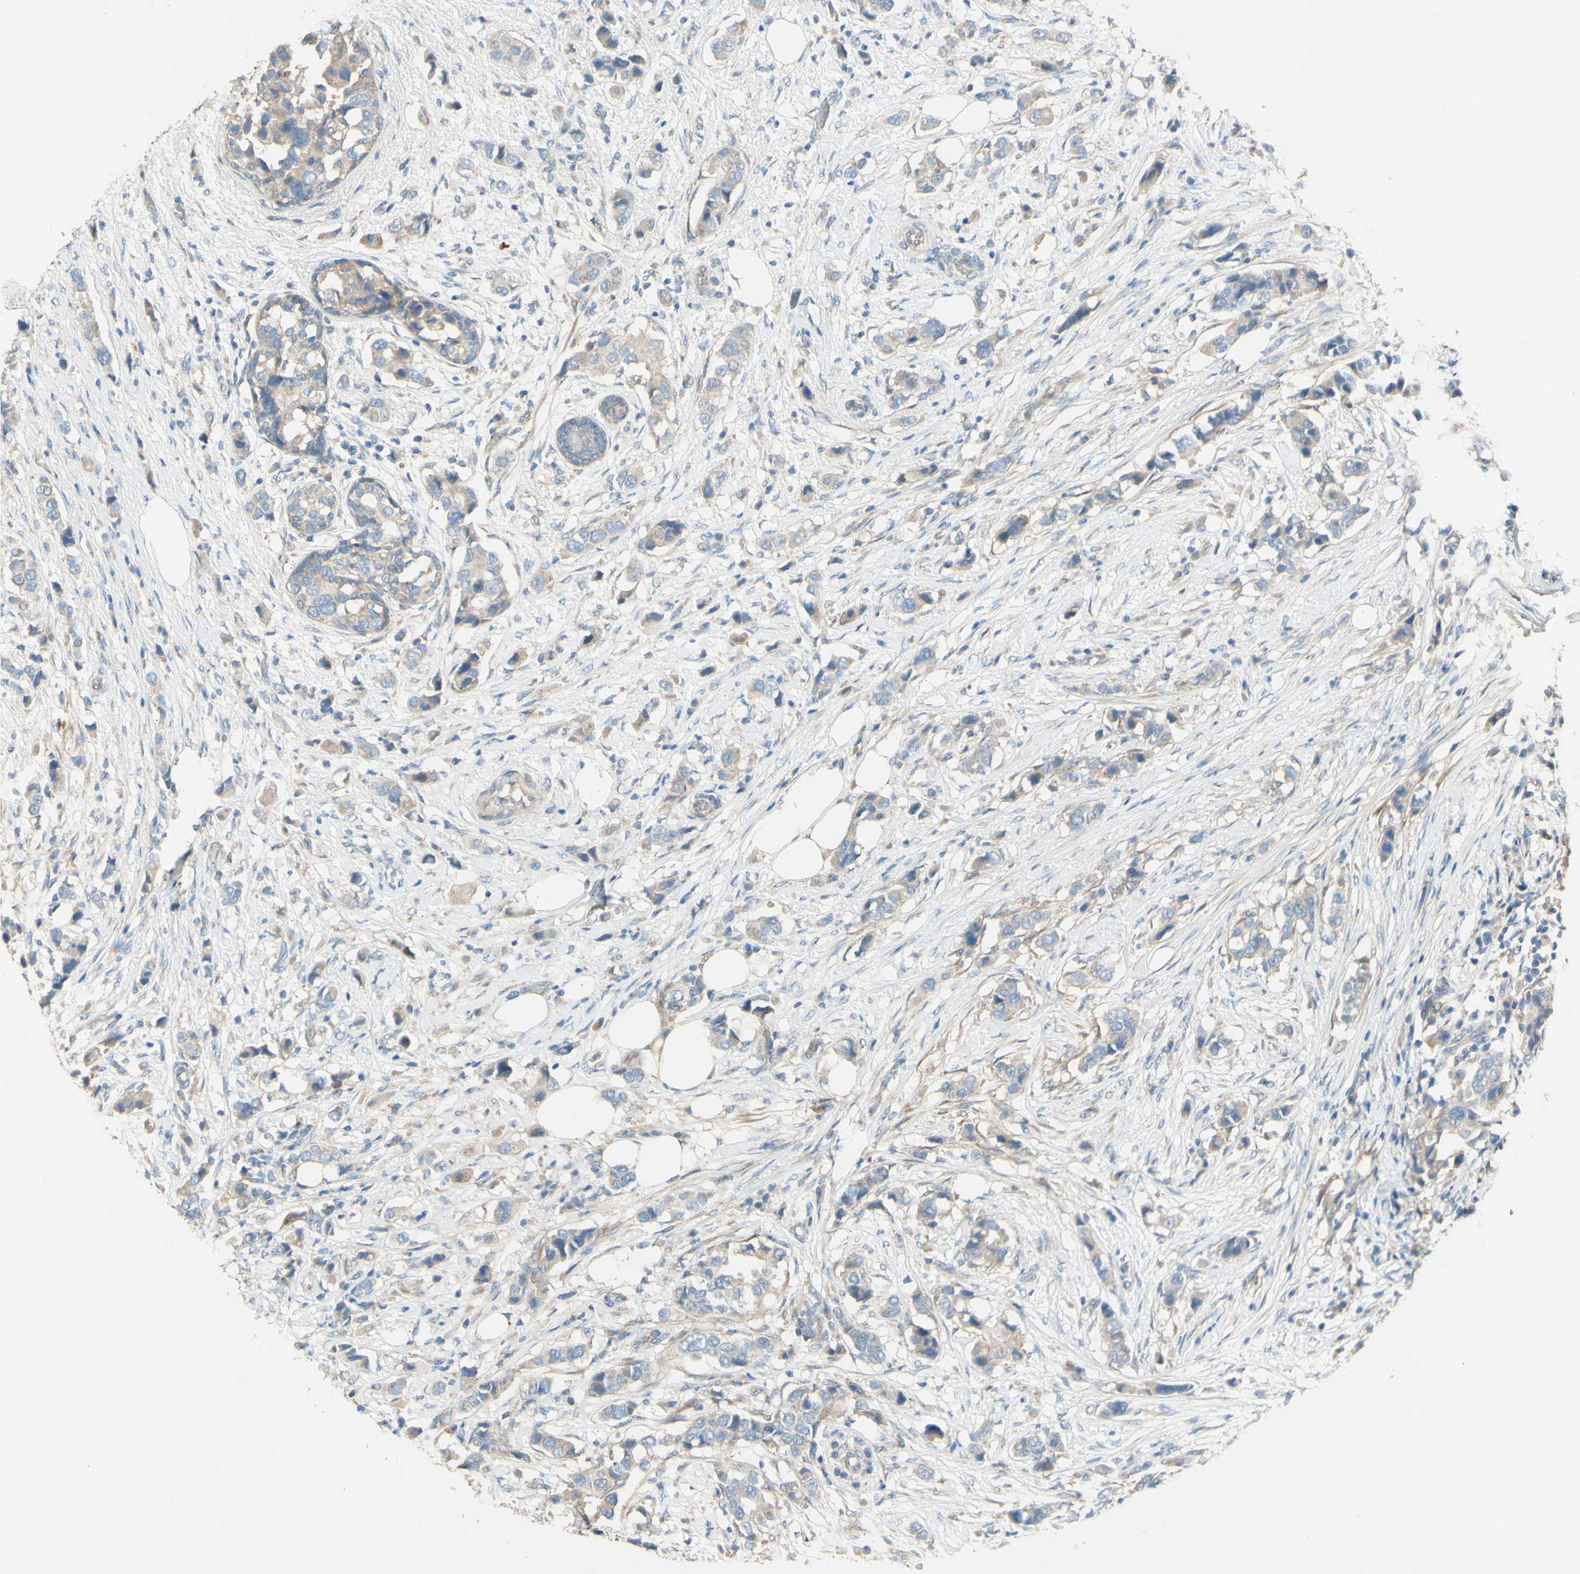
{"staining": {"intensity": "weak", "quantity": "25%-75%", "location": "cytoplasmic/membranous"}, "tissue": "breast cancer", "cell_type": "Tumor cells", "image_type": "cancer", "snomed": [{"axis": "morphology", "description": "Normal tissue, NOS"}, {"axis": "morphology", "description": "Duct carcinoma"}, {"axis": "topography", "description": "Breast"}], "caption": "Protein expression analysis of human infiltrating ductal carcinoma (breast) reveals weak cytoplasmic/membranous expression in about 25%-75% of tumor cells.", "gene": "DKK3", "patient": {"sex": "female", "age": 50}}